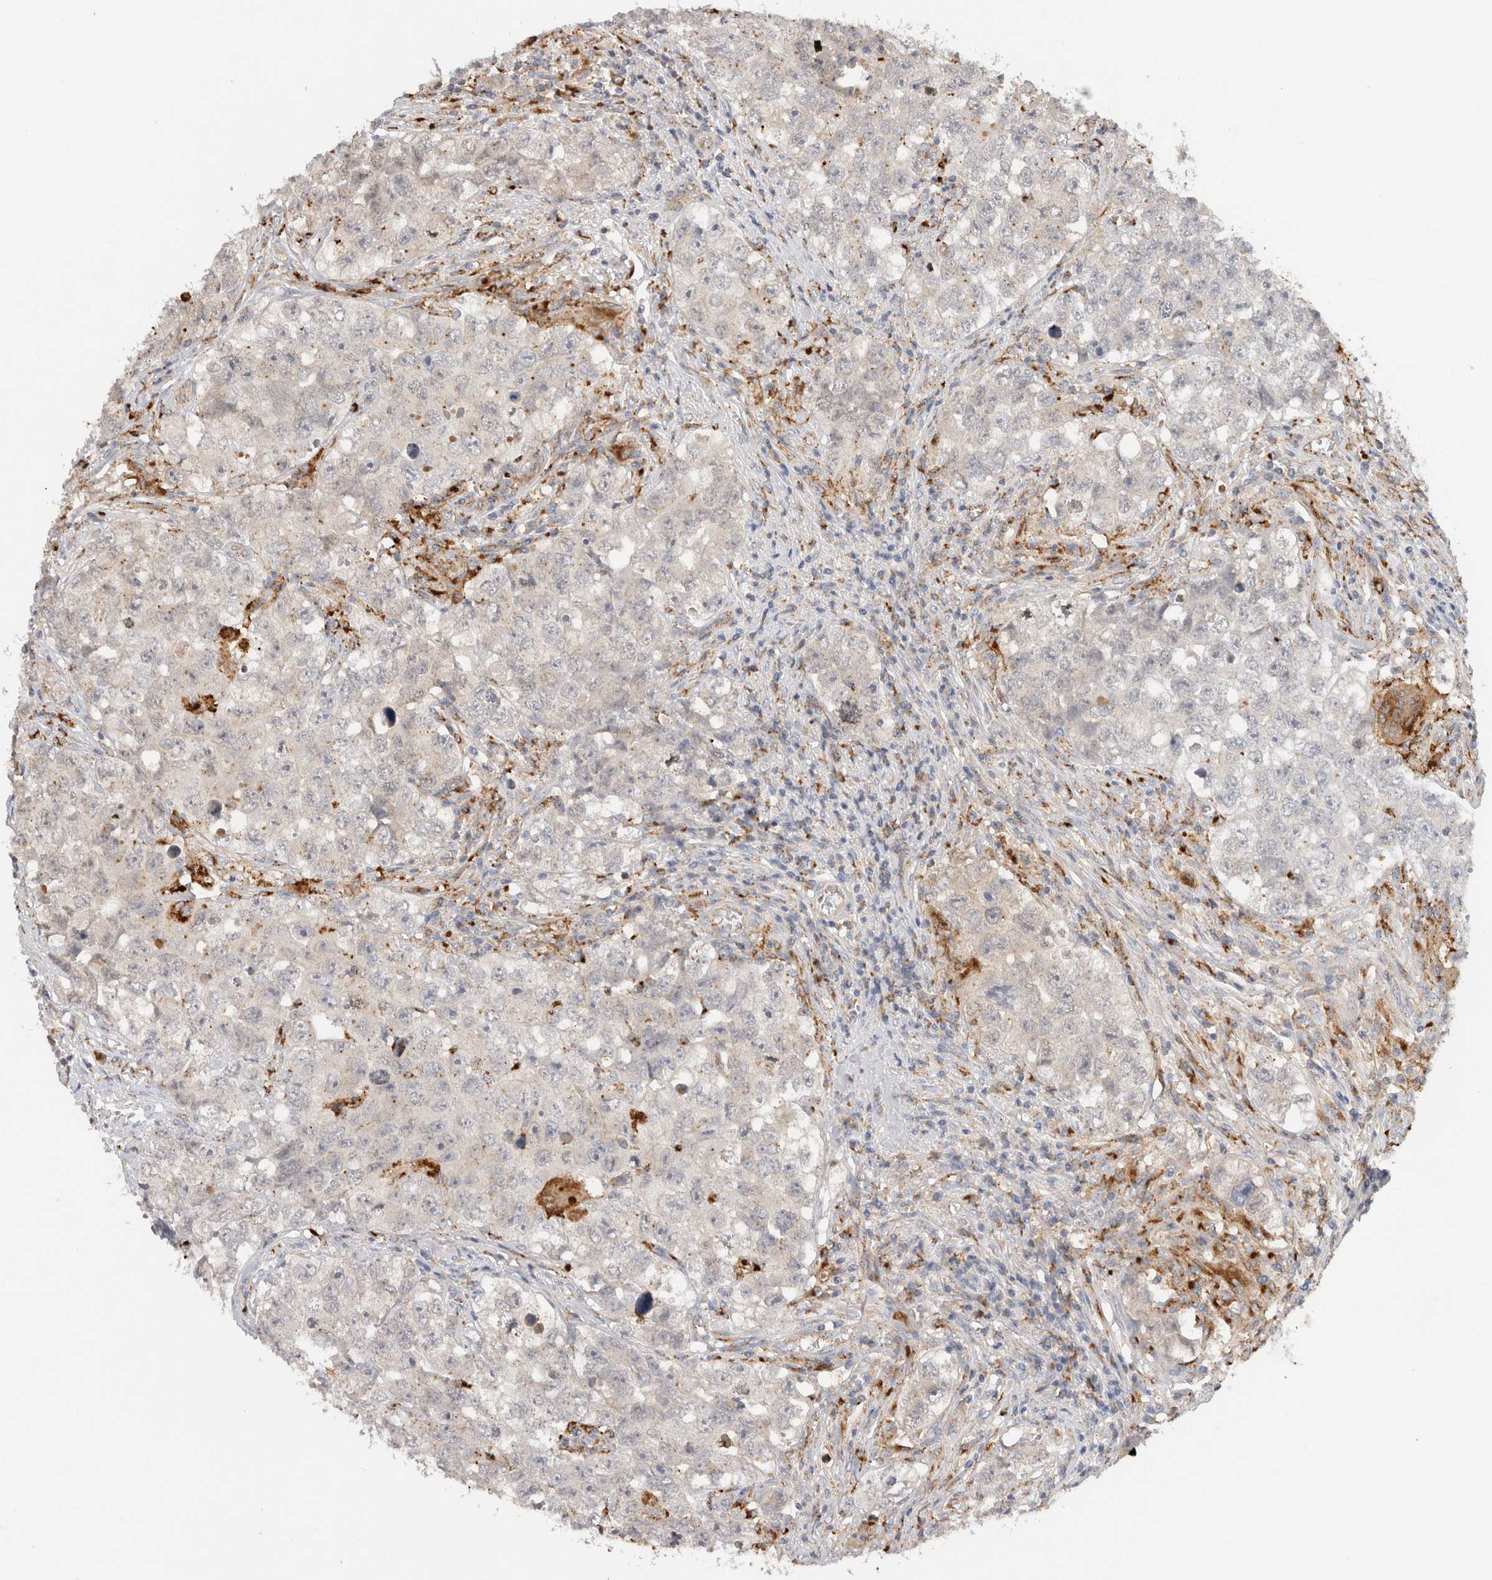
{"staining": {"intensity": "negative", "quantity": "none", "location": "none"}, "tissue": "testis cancer", "cell_type": "Tumor cells", "image_type": "cancer", "snomed": [{"axis": "morphology", "description": "Seminoma, NOS"}, {"axis": "morphology", "description": "Carcinoma, Embryonal, NOS"}, {"axis": "topography", "description": "Testis"}], "caption": "Testis cancer (seminoma) stained for a protein using immunohistochemistry (IHC) exhibits no positivity tumor cells.", "gene": "GNS", "patient": {"sex": "male", "age": 43}}